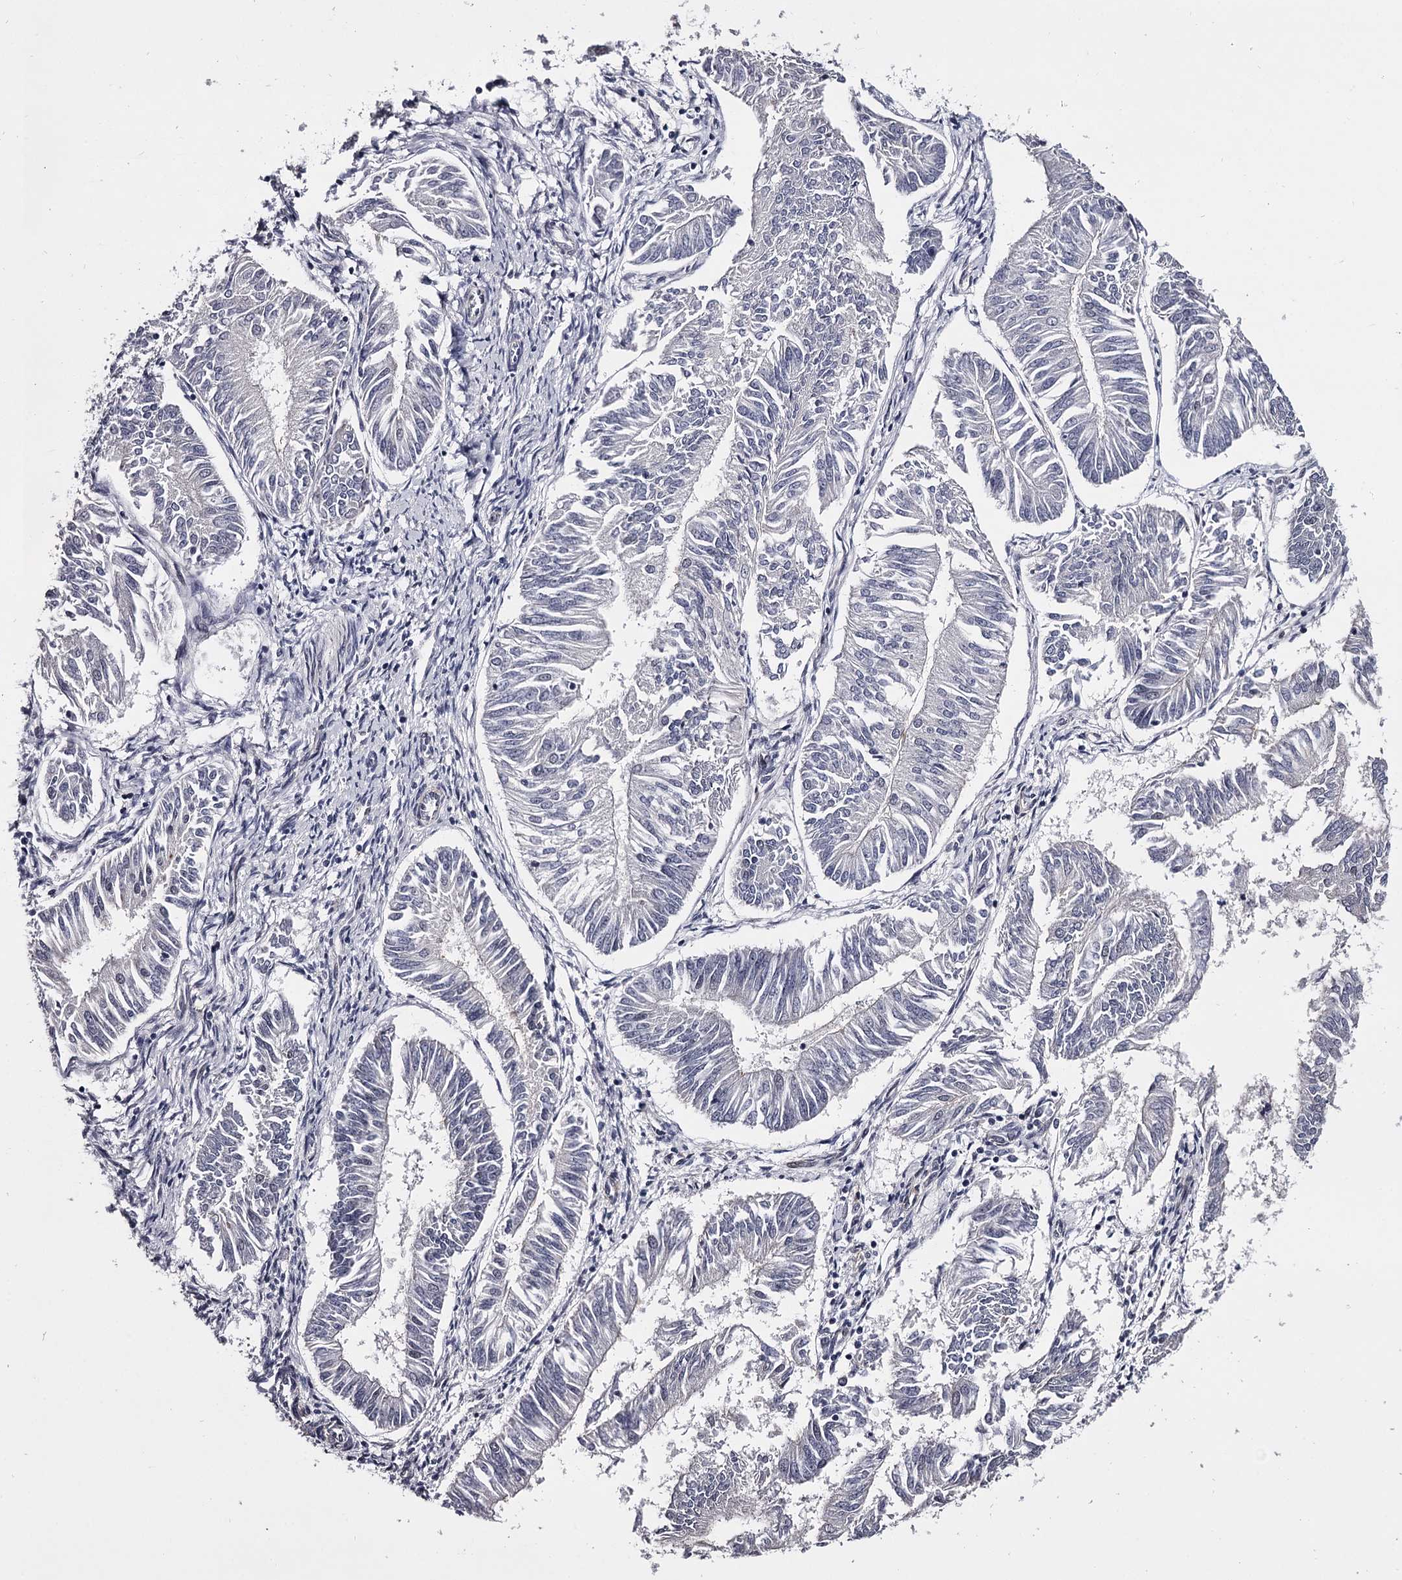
{"staining": {"intensity": "negative", "quantity": "none", "location": "none"}, "tissue": "endometrial cancer", "cell_type": "Tumor cells", "image_type": "cancer", "snomed": [{"axis": "morphology", "description": "Adenocarcinoma, NOS"}, {"axis": "topography", "description": "Endometrium"}], "caption": "This photomicrograph is of endometrial cancer (adenocarcinoma) stained with immunohistochemistry to label a protein in brown with the nuclei are counter-stained blue. There is no positivity in tumor cells. (Brightfield microscopy of DAB (3,3'-diaminobenzidine) IHC at high magnification).", "gene": "OVOL2", "patient": {"sex": "female", "age": 58}}